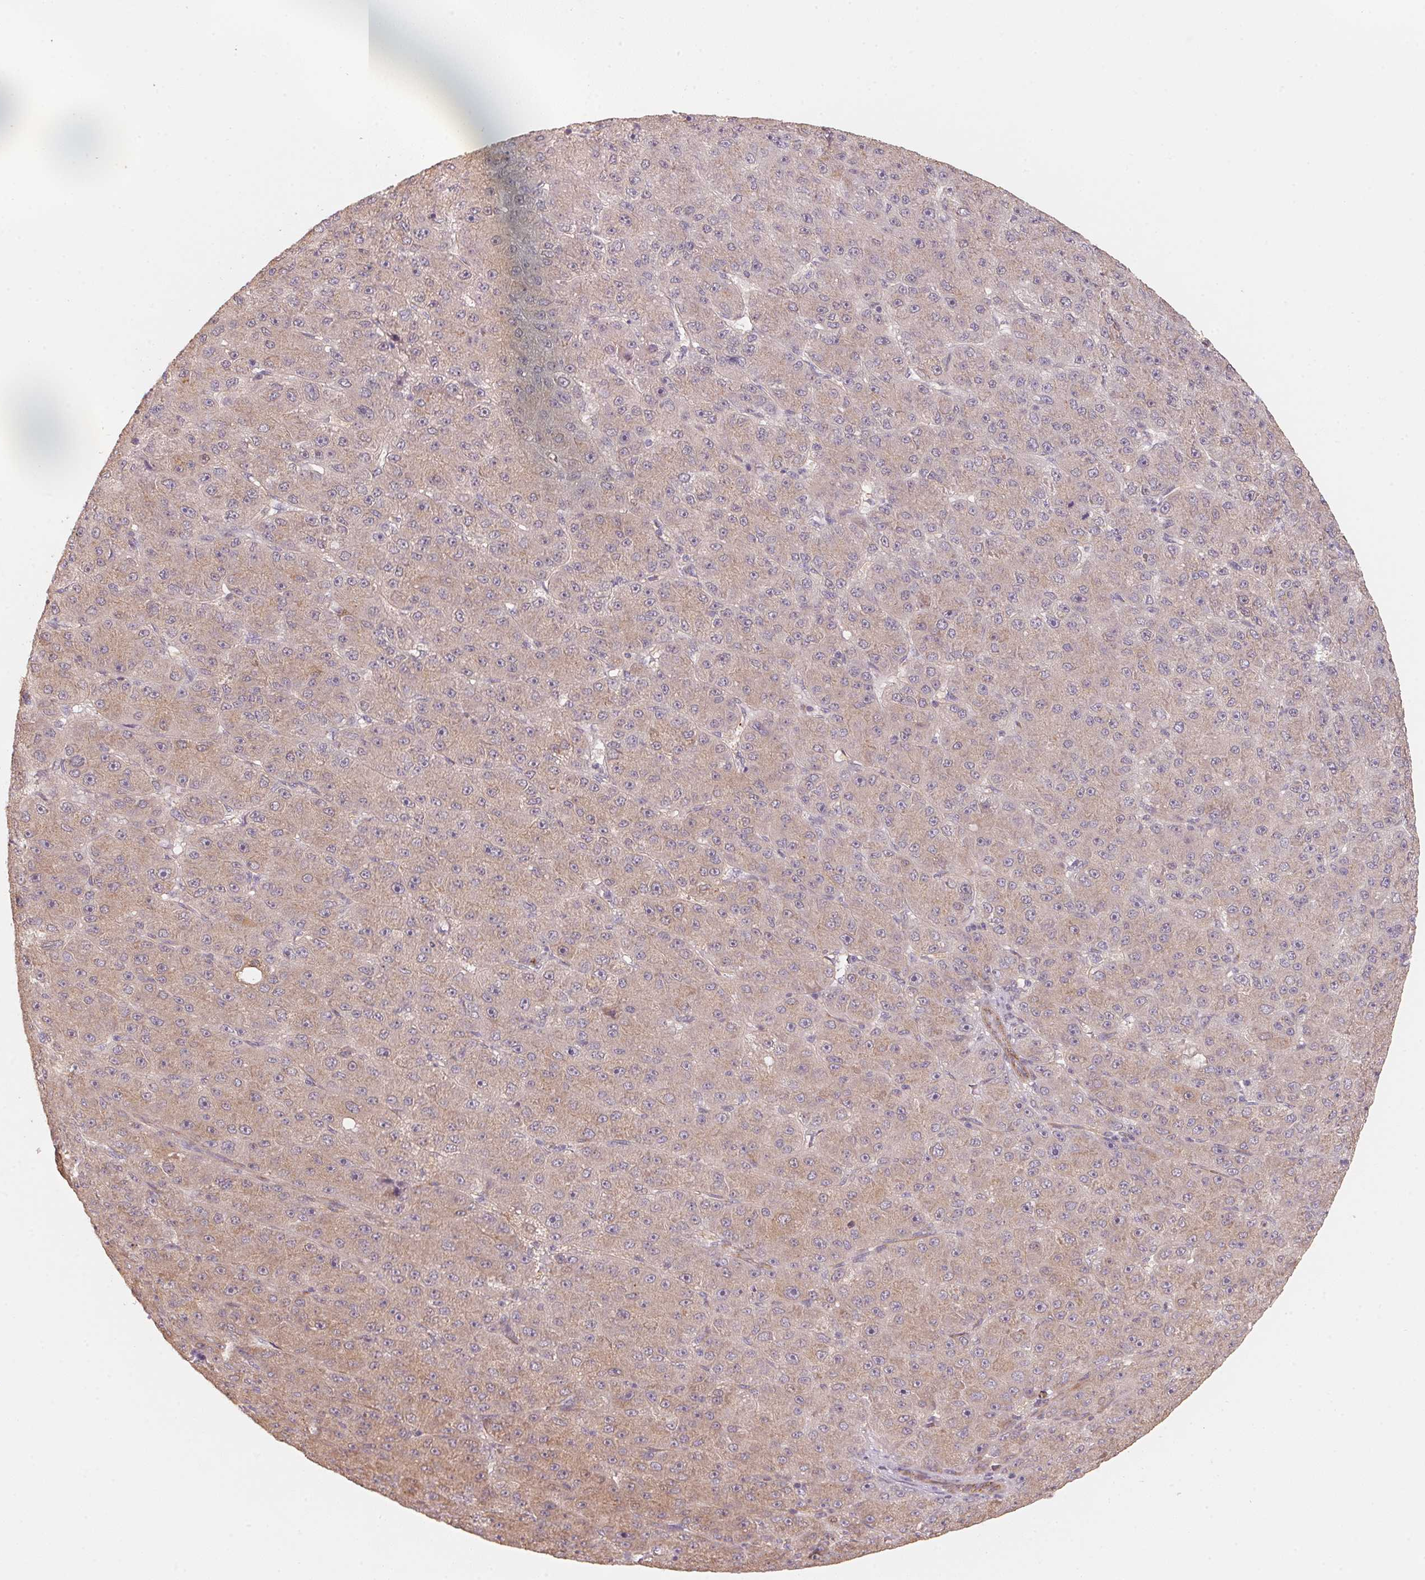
{"staining": {"intensity": "weak", "quantity": ">75%", "location": "cytoplasmic/membranous"}, "tissue": "liver cancer", "cell_type": "Tumor cells", "image_type": "cancer", "snomed": [{"axis": "morphology", "description": "Carcinoma, Hepatocellular, NOS"}, {"axis": "topography", "description": "Liver"}], "caption": "Liver cancer (hepatocellular carcinoma) stained with IHC reveals weak cytoplasmic/membranous expression in approximately >75% of tumor cells. (DAB (3,3'-diaminobenzidine) IHC, brown staining for protein, blue staining for nuclei).", "gene": "TSPAN12", "patient": {"sex": "male", "age": 67}}